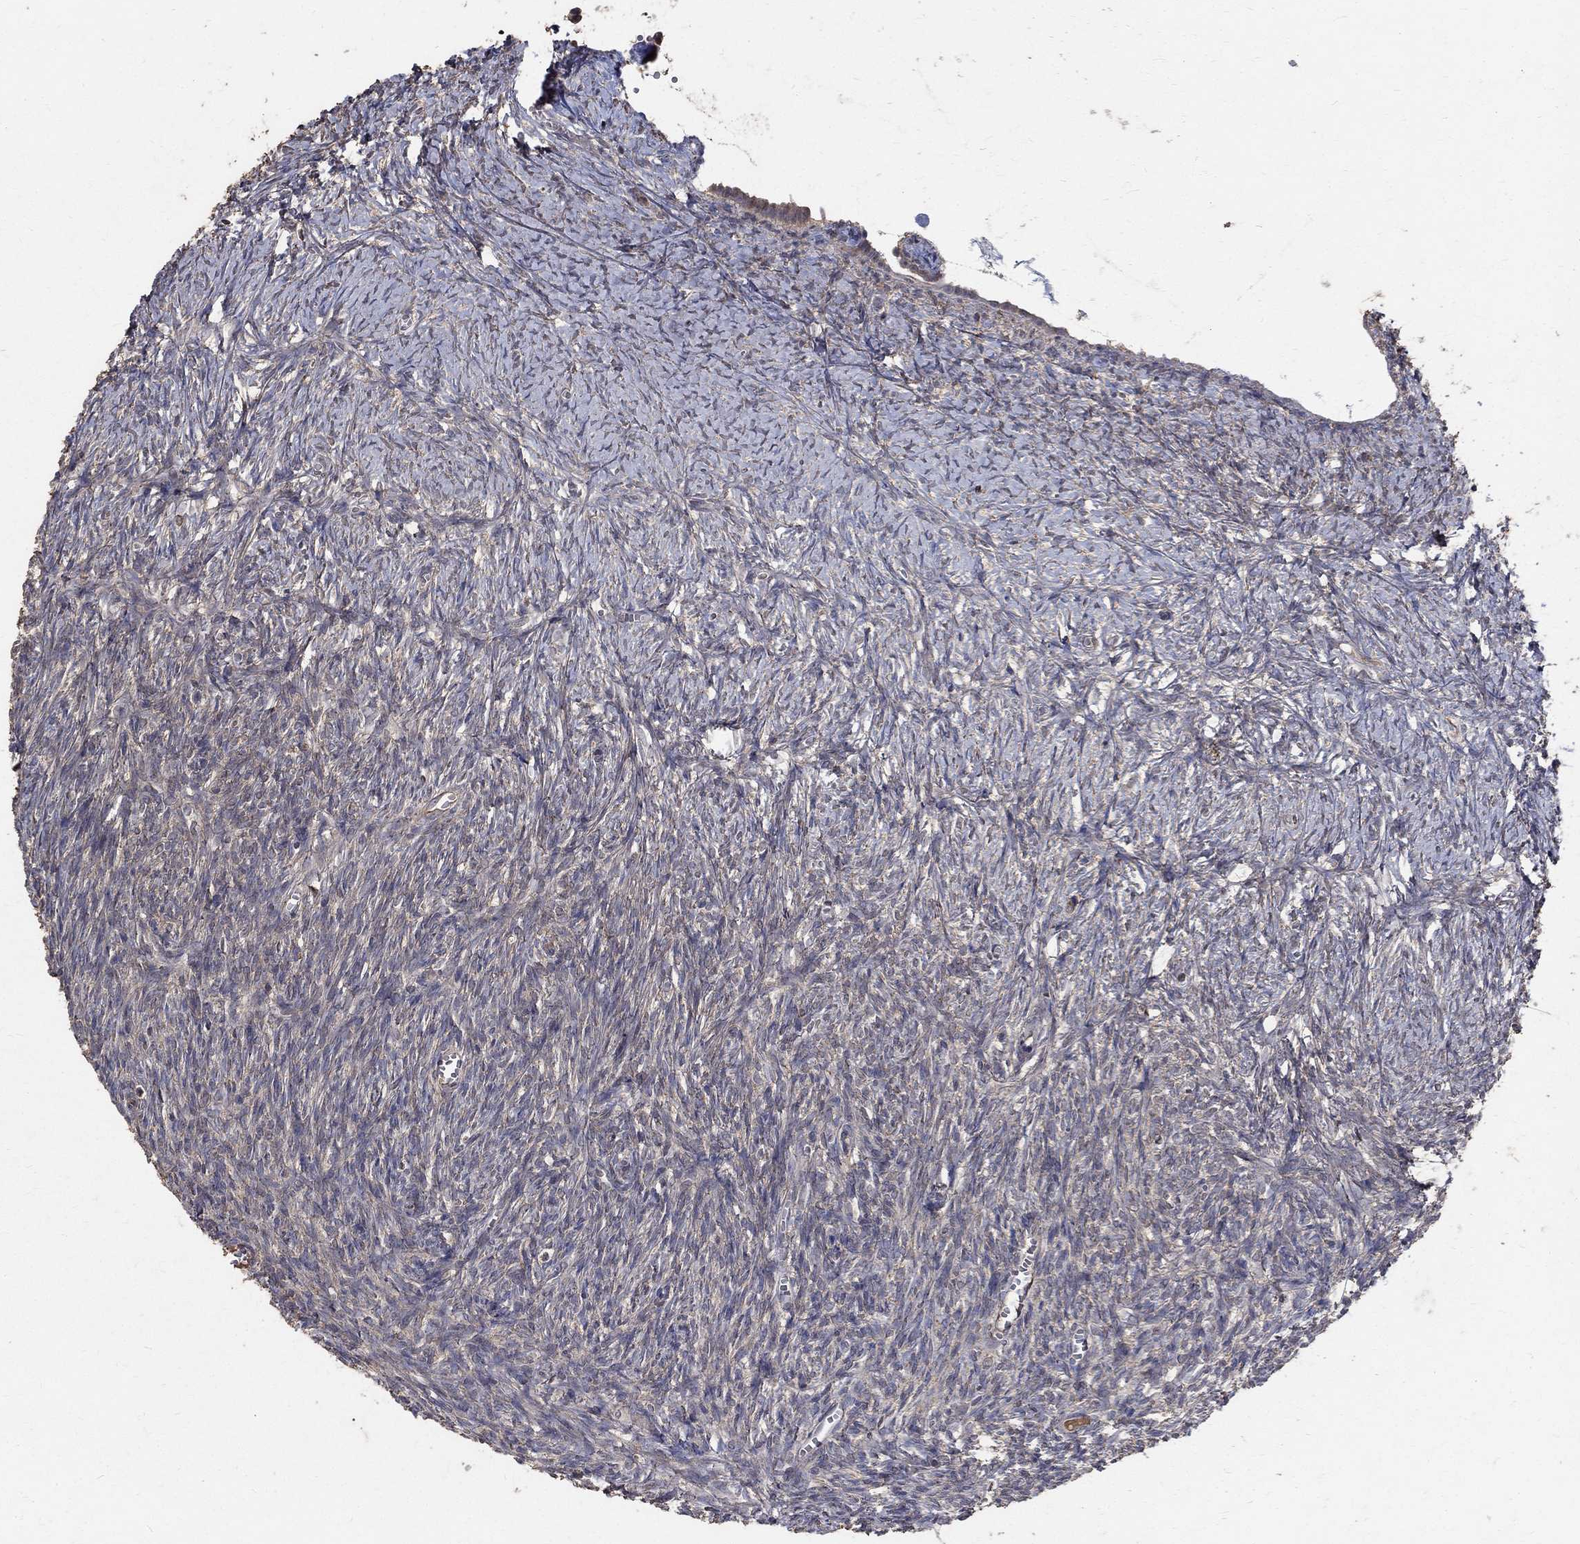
{"staining": {"intensity": "strong", "quantity": "25%-75%", "location": "cytoplasmic/membranous"}, "tissue": "ovary", "cell_type": "Follicle cells", "image_type": "normal", "snomed": [{"axis": "morphology", "description": "Normal tissue, NOS"}, {"axis": "topography", "description": "Ovary"}], "caption": "Follicle cells show high levels of strong cytoplasmic/membranous expression in about 25%-75% of cells in unremarkable human ovary.", "gene": "C17orf75", "patient": {"sex": "female", "age": 43}}